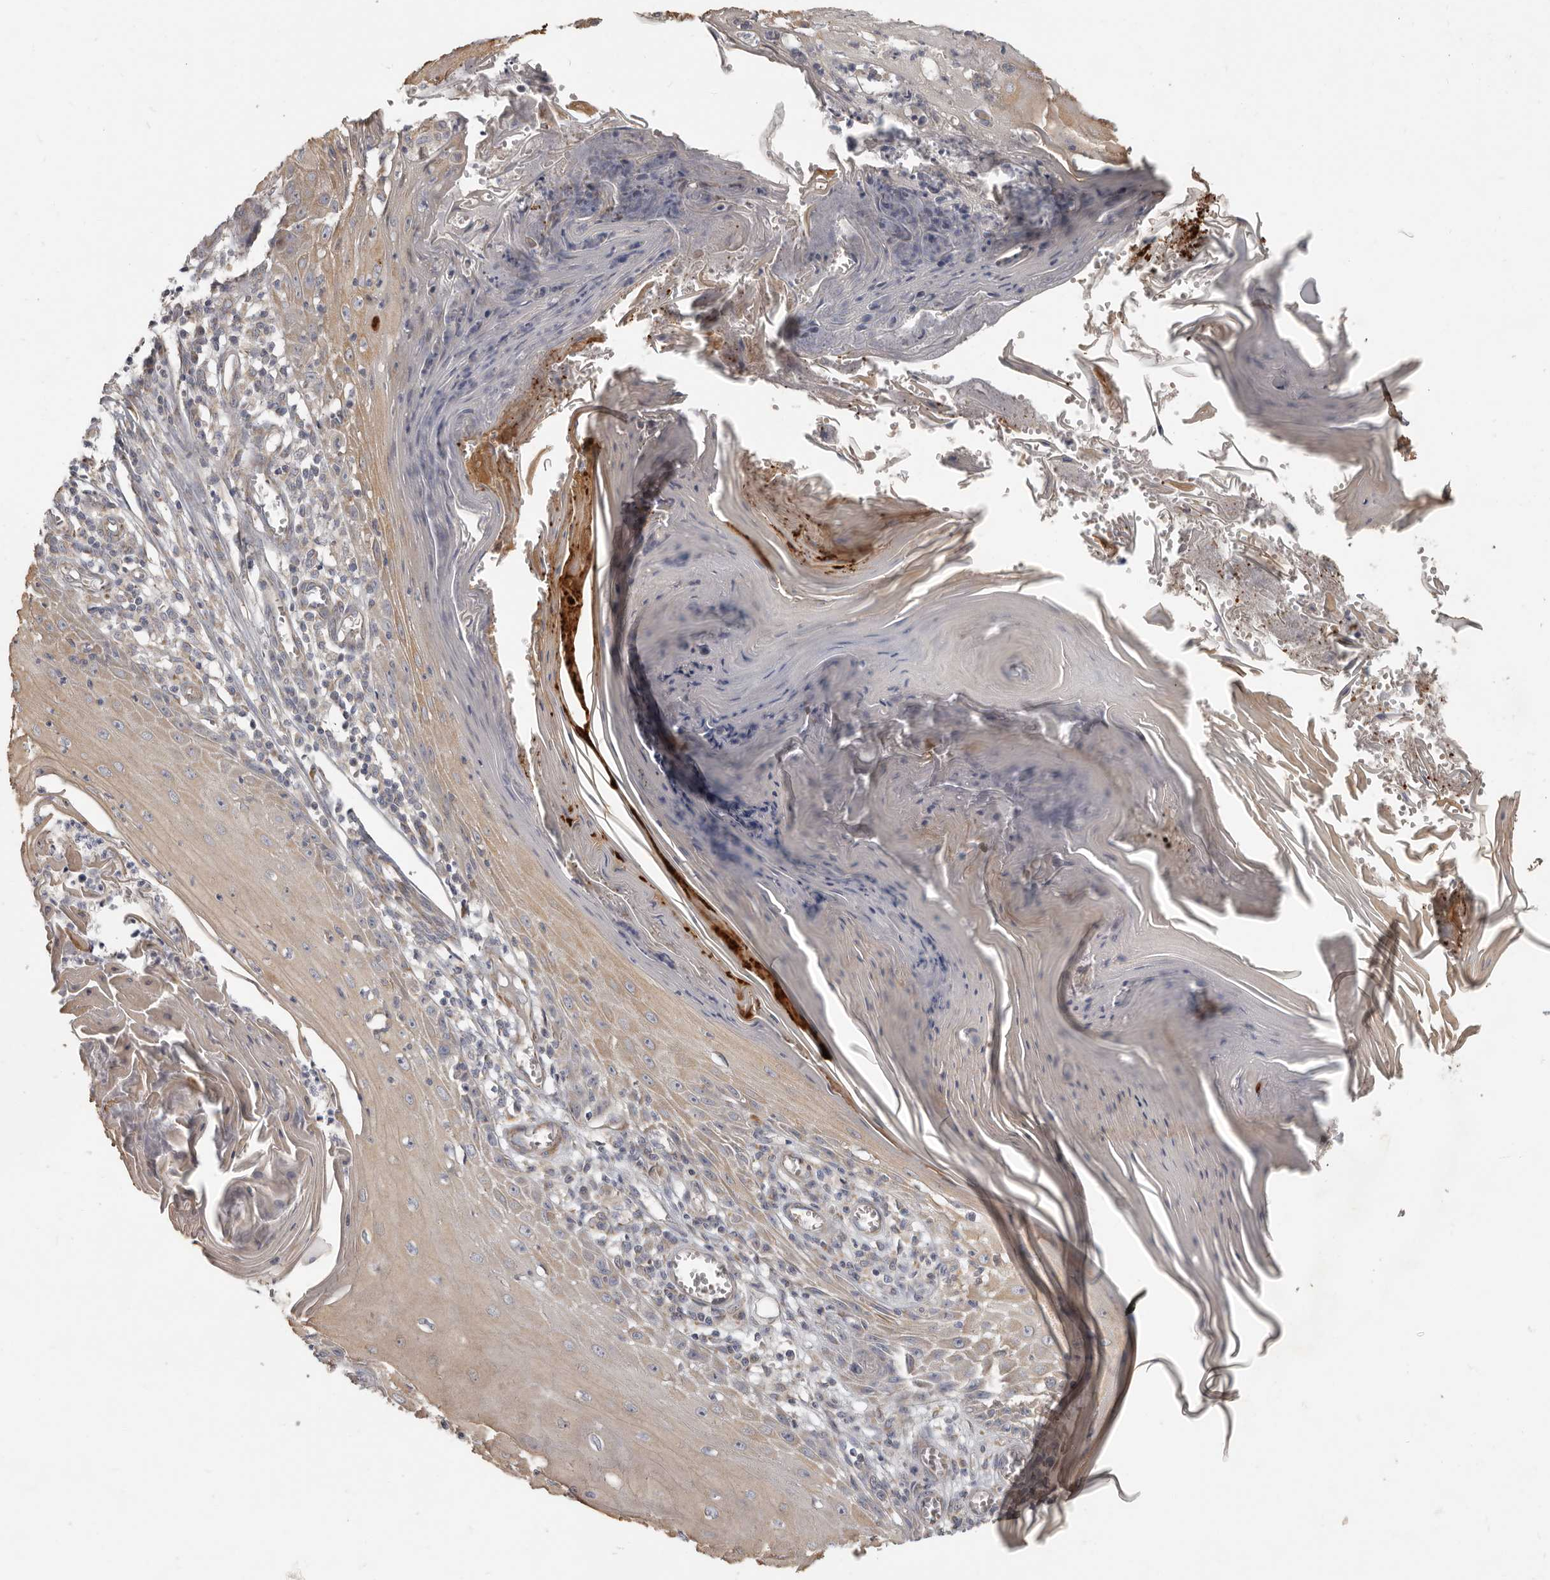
{"staining": {"intensity": "weak", "quantity": ">75%", "location": "cytoplasmic/membranous"}, "tissue": "skin cancer", "cell_type": "Tumor cells", "image_type": "cancer", "snomed": [{"axis": "morphology", "description": "Squamous cell carcinoma, NOS"}, {"axis": "topography", "description": "Skin"}], "caption": "An image showing weak cytoplasmic/membranous positivity in about >75% of tumor cells in squamous cell carcinoma (skin), as visualized by brown immunohistochemical staining.", "gene": "UNK", "patient": {"sex": "female", "age": 73}}